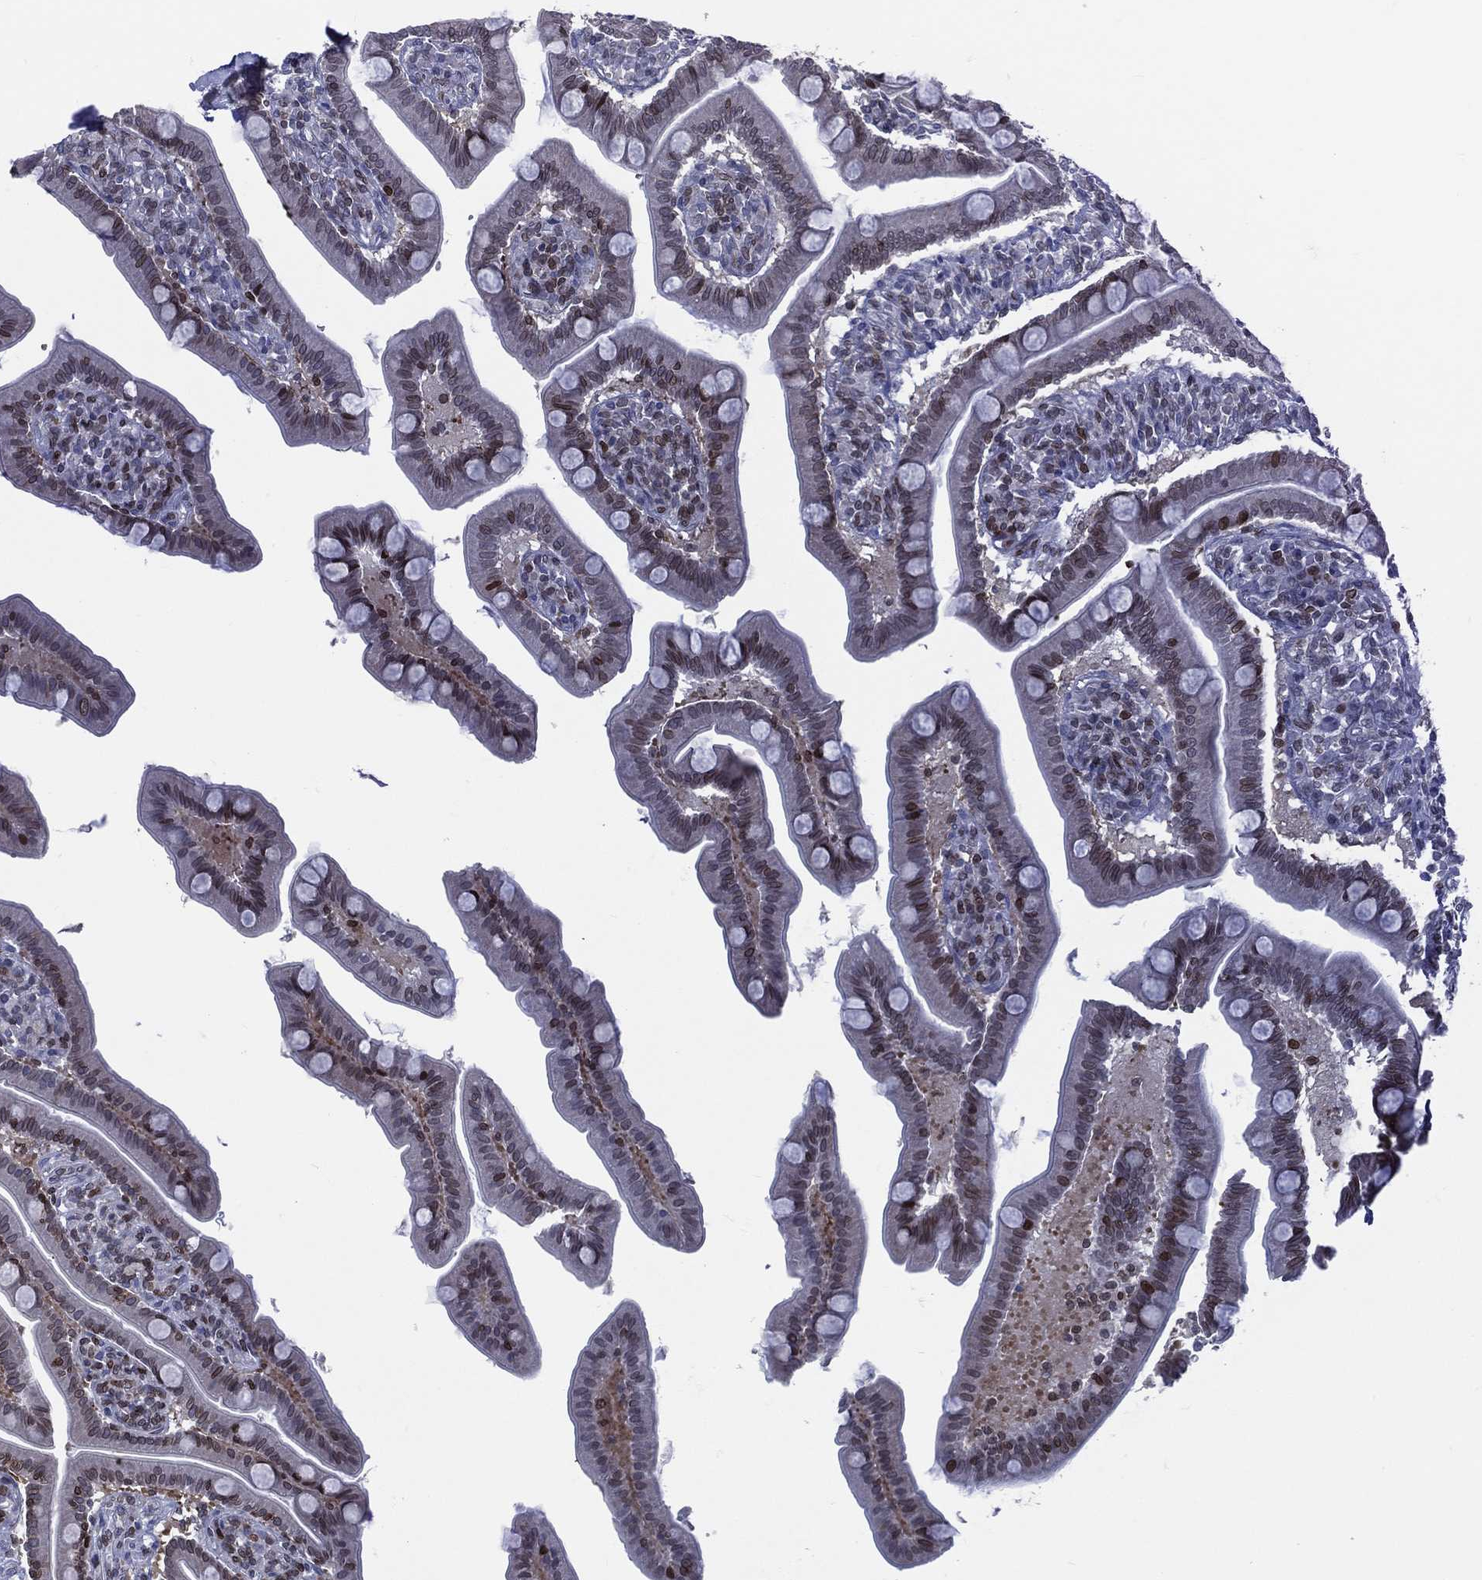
{"staining": {"intensity": "strong", "quantity": "<25%", "location": "nuclear"}, "tissue": "small intestine", "cell_type": "Glandular cells", "image_type": "normal", "snomed": [{"axis": "morphology", "description": "Normal tissue, NOS"}, {"axis": "topography", "description": "Small intestine"}], "caption": "Strong nuclear staining is identified in approximately <25% of glandular cells in normal small intestine. (Brightfield microscopy of DAB IHC at high magnification).", "gene": "DBF4B", "patient": {"sex": "male", "age": 66}}